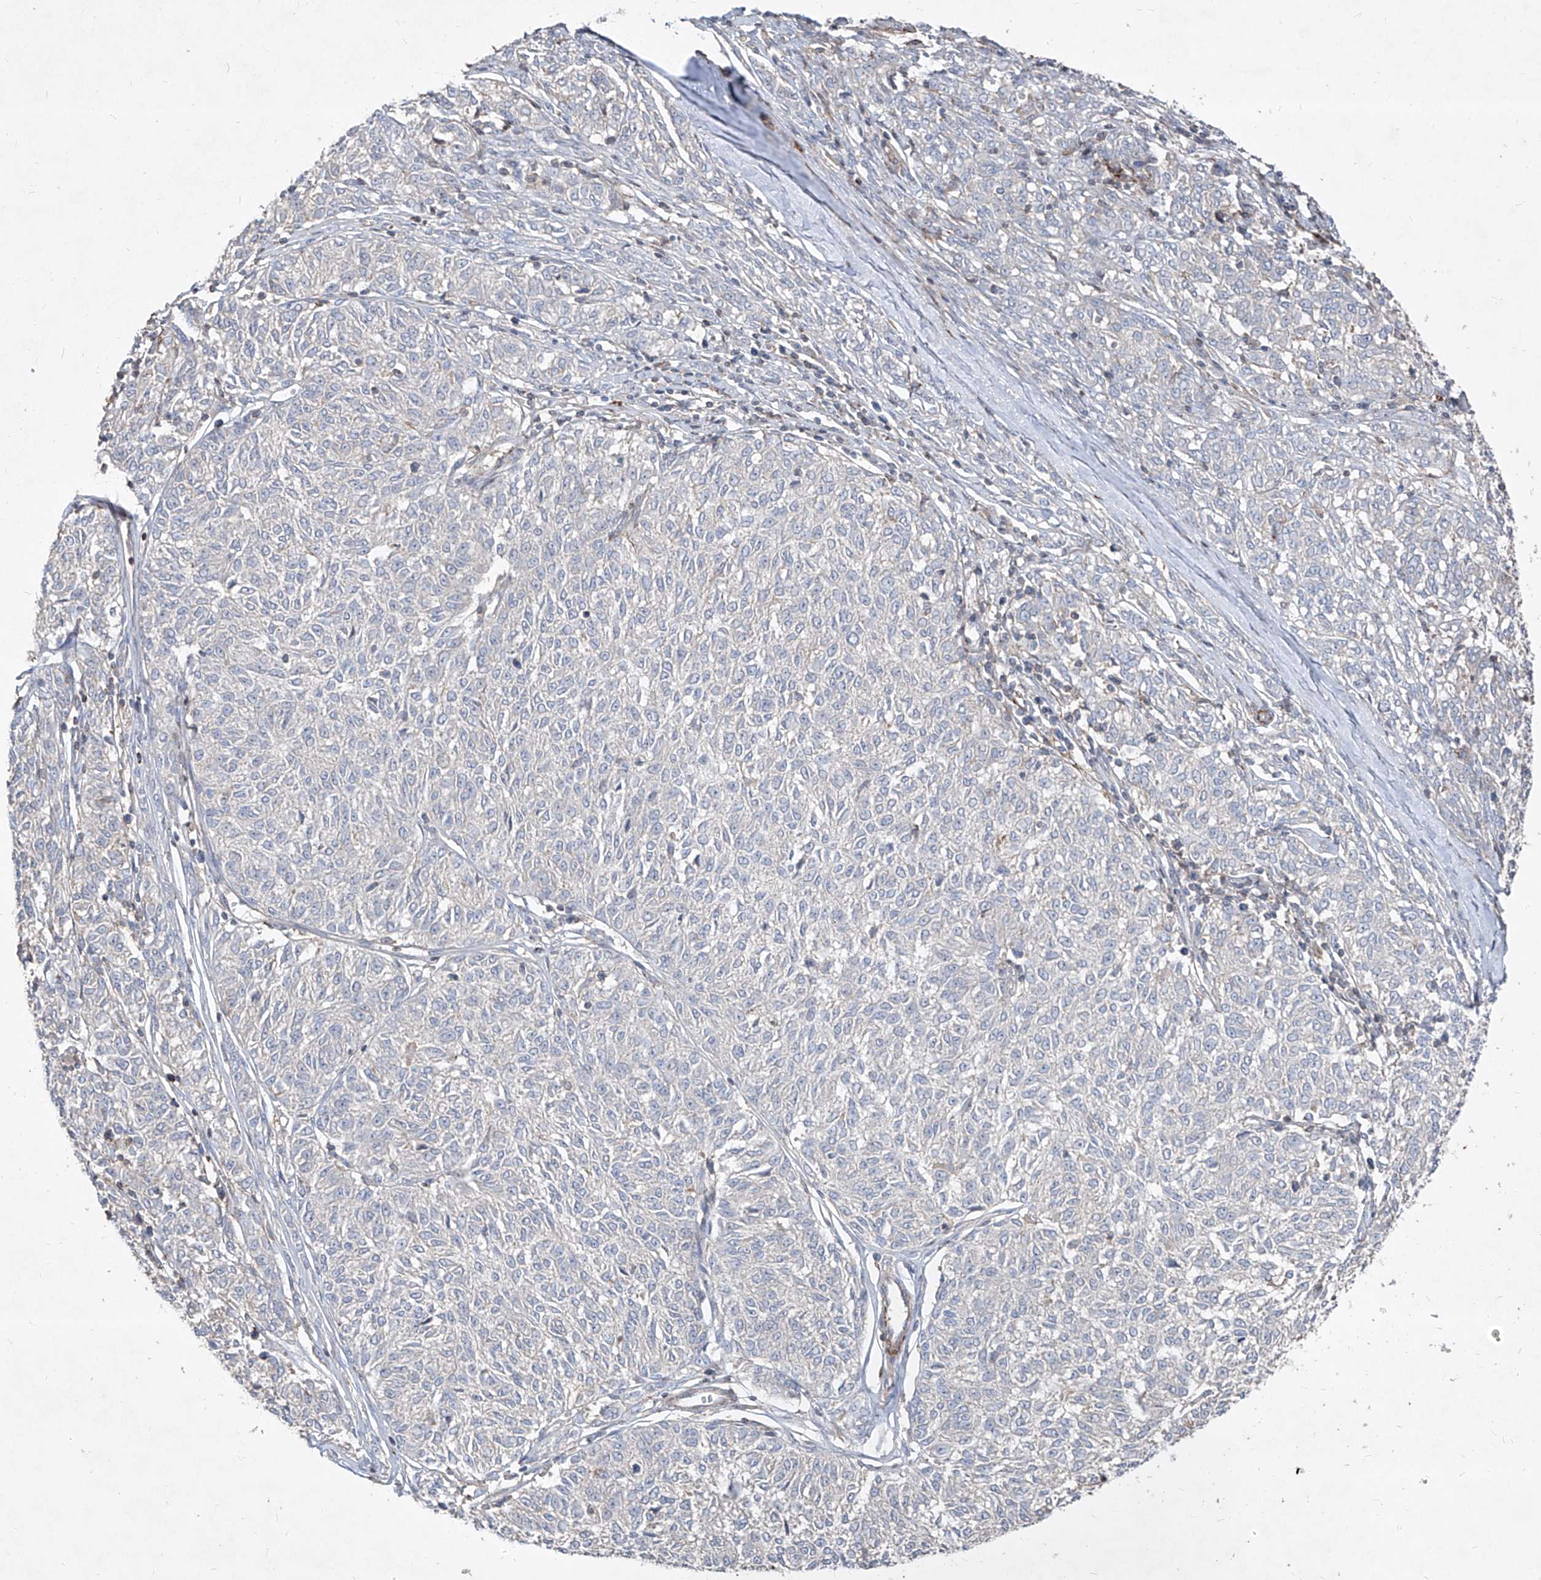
{"staining": {"intensity": "negative", "quantity": "none", "location": "none"}, "tissue": "melanoma", "cell_type": "Tumor cells", "image_type": "cancer", "snomed": [{"axis": "morphology", "description": "Malignant melanoma, NOS"}, {"axis": "topography", "description": "Skin"}], "caption": "This is an immunohistochemistry (IHC) photomicrograph of malignant melanoma. There is no expression in tumor cells.", "gene": "UFD1", "patient": {"sex": "female", "age": 72}}